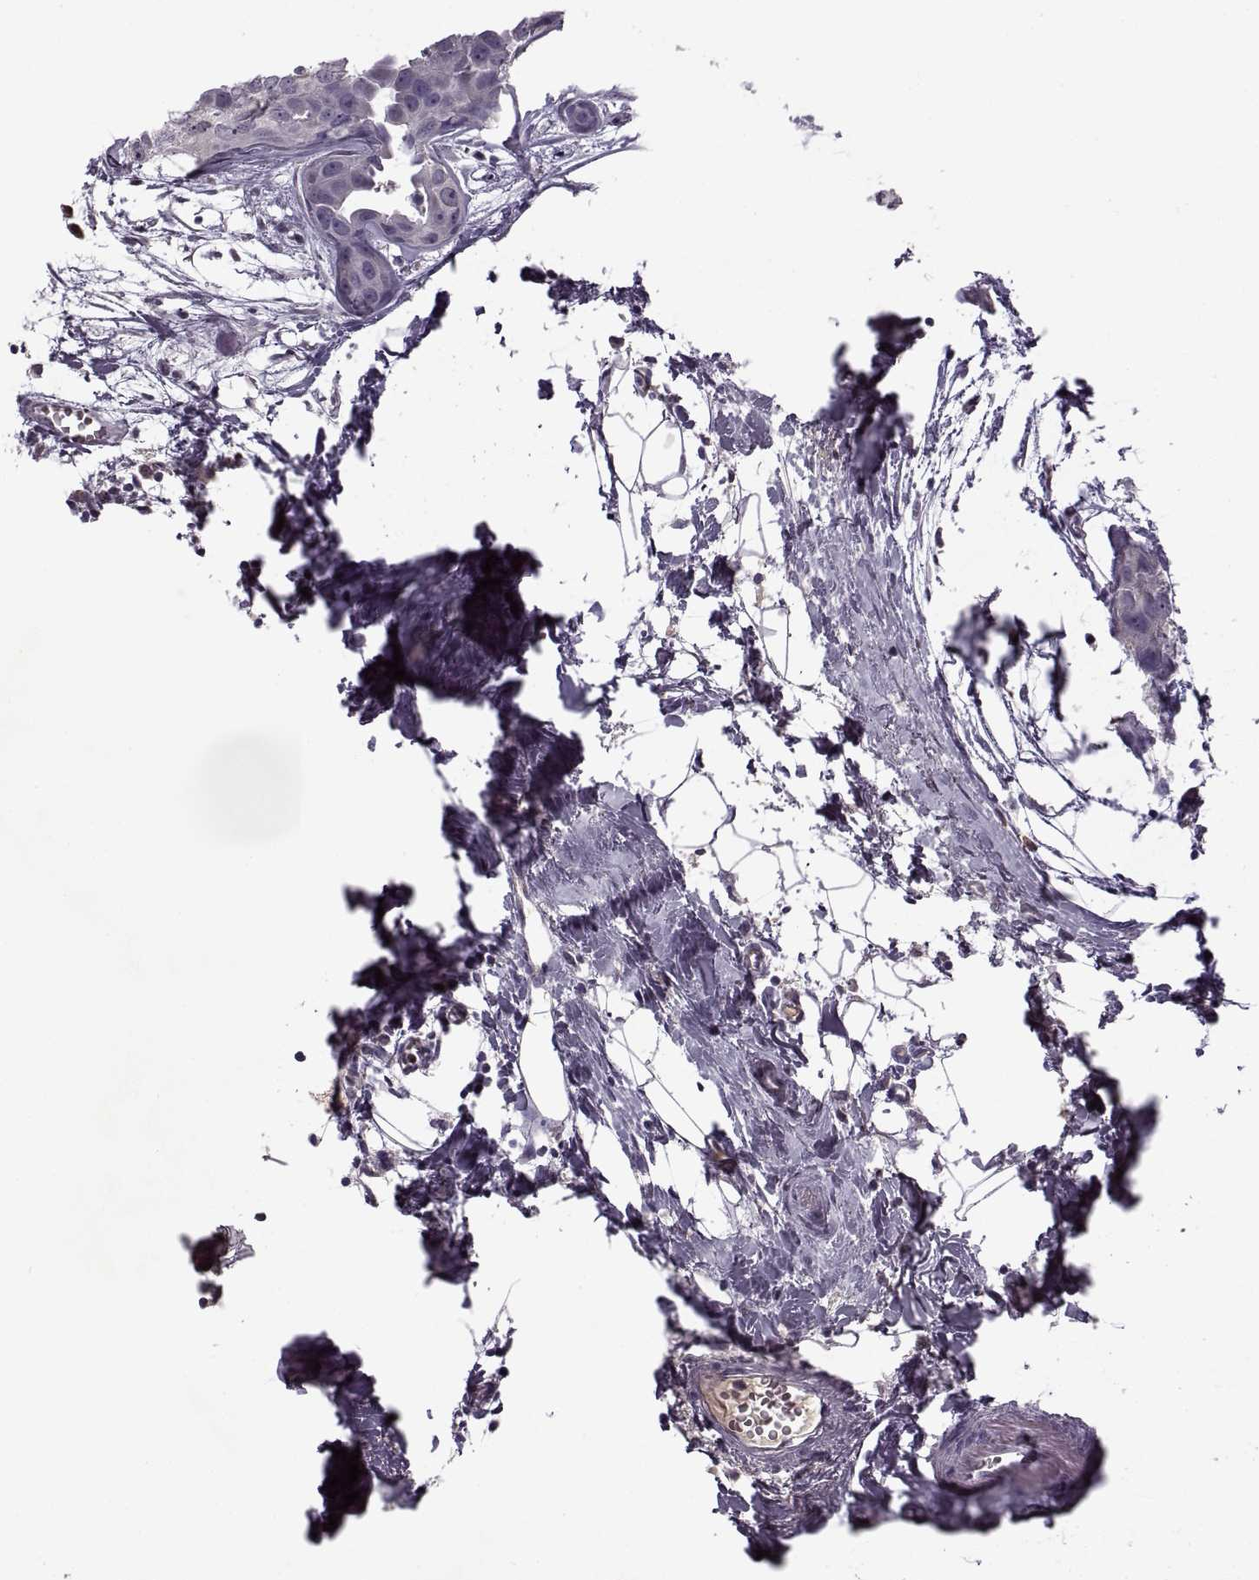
{"staining": {"intensity": "negative", "quantity": "none", "location": "none"}, "tissue": "breast cancer", "cell_type": "Tumor cells", "image_type": "cancer", "snomed": [{"axis": "morphology", "description": "Duct carcinoma"}, {"axis": "topography", "description": "Breast"}], "caption": "IHC photomicrograph of neoplastic tissue: human breast cancer stained with DAB exhibits no significant protein positivity in tumor cells.", "gene": "CACNA1F", "patient": {"sex": "female", "age": 38}}